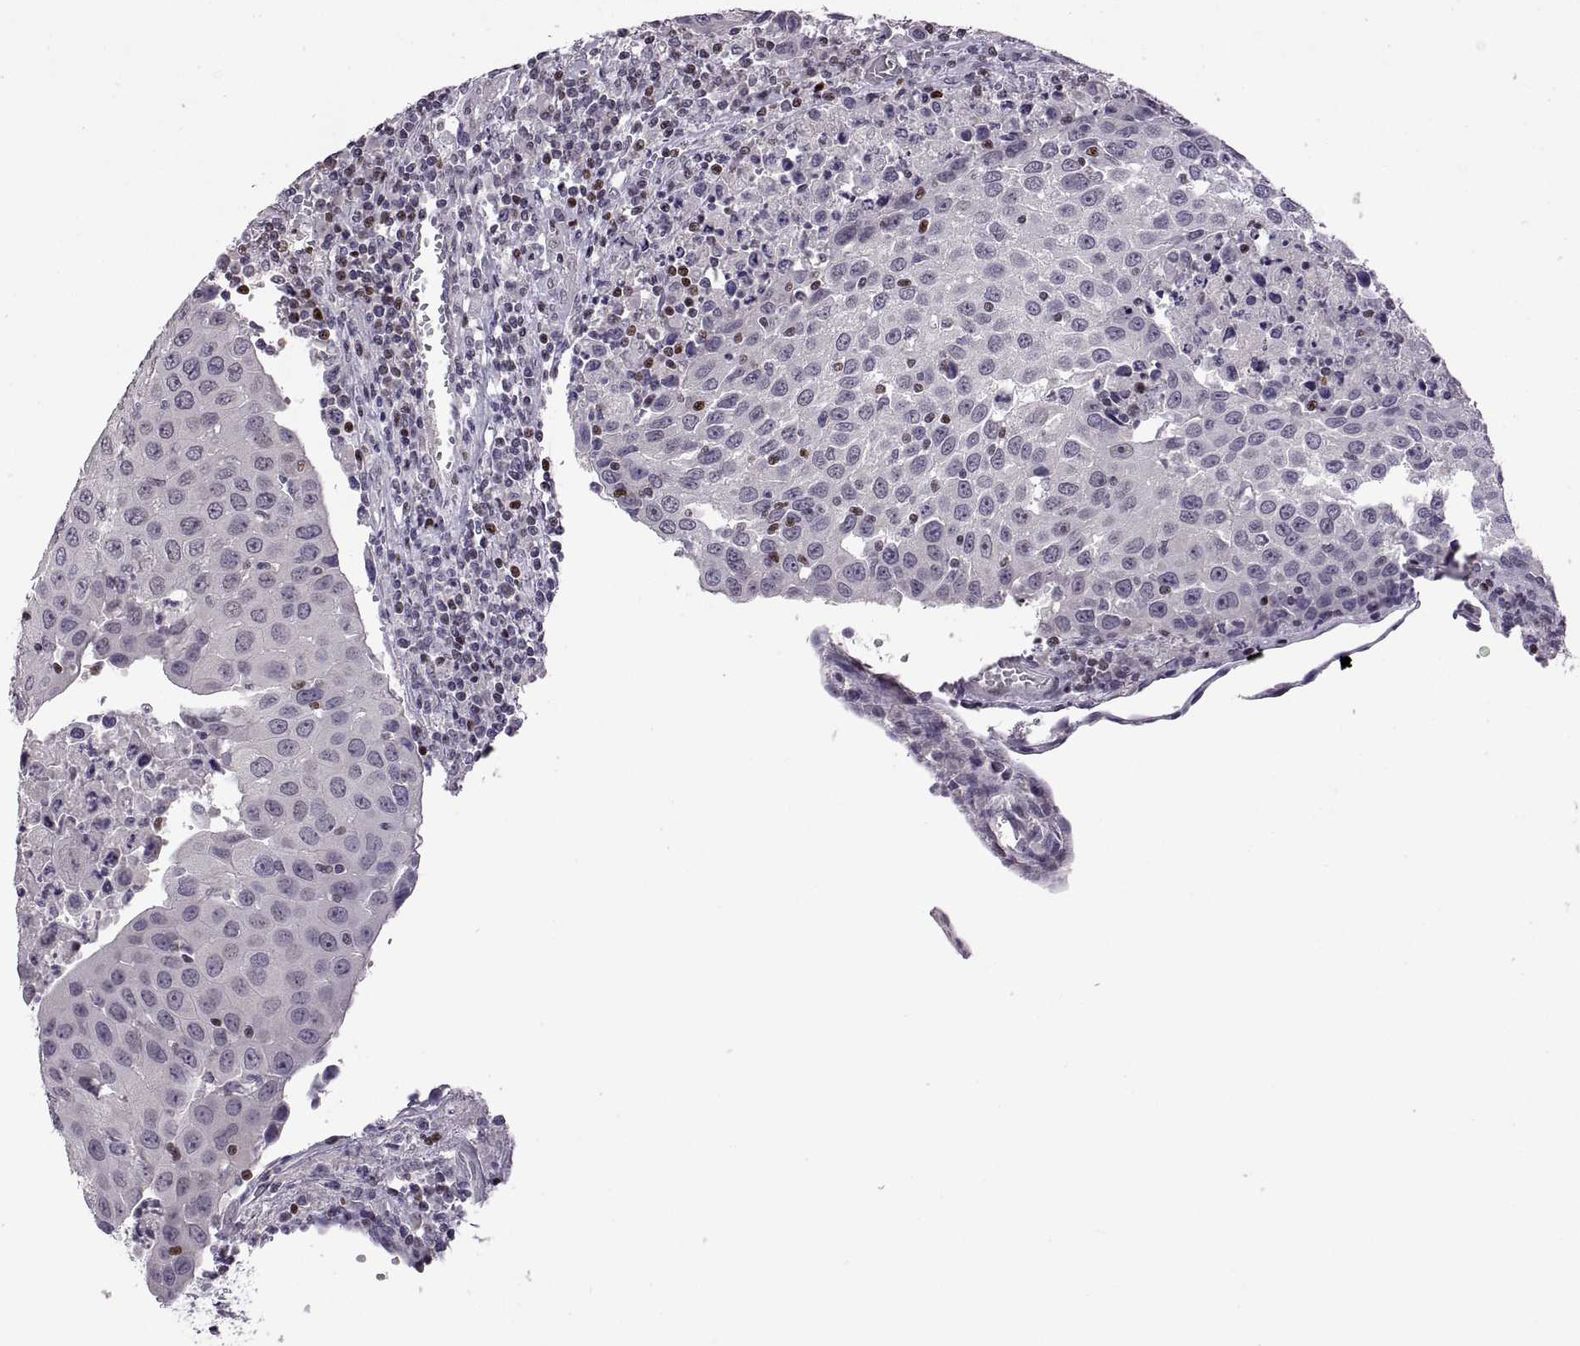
{"staining": {"intensity": "negative", "quantity": "none", "location": "none"}, "tissue": "urothelial cancer", "cell_type": "Tumor cells", "image_type": "cancer", "snomed": [{"axis": "morphology", "description": "Urothelial carcinoma, High grade"}, {"axis": "topography", "description": "Urinary bladder"}], "caption": "Immunohistochemistry photomicrograph of urothelial cancer stained for a protein (brown), which demonstrates no staining in tumor cells.", "gene": "NEK2", "patient": {"sex": "female", "age": 85}}